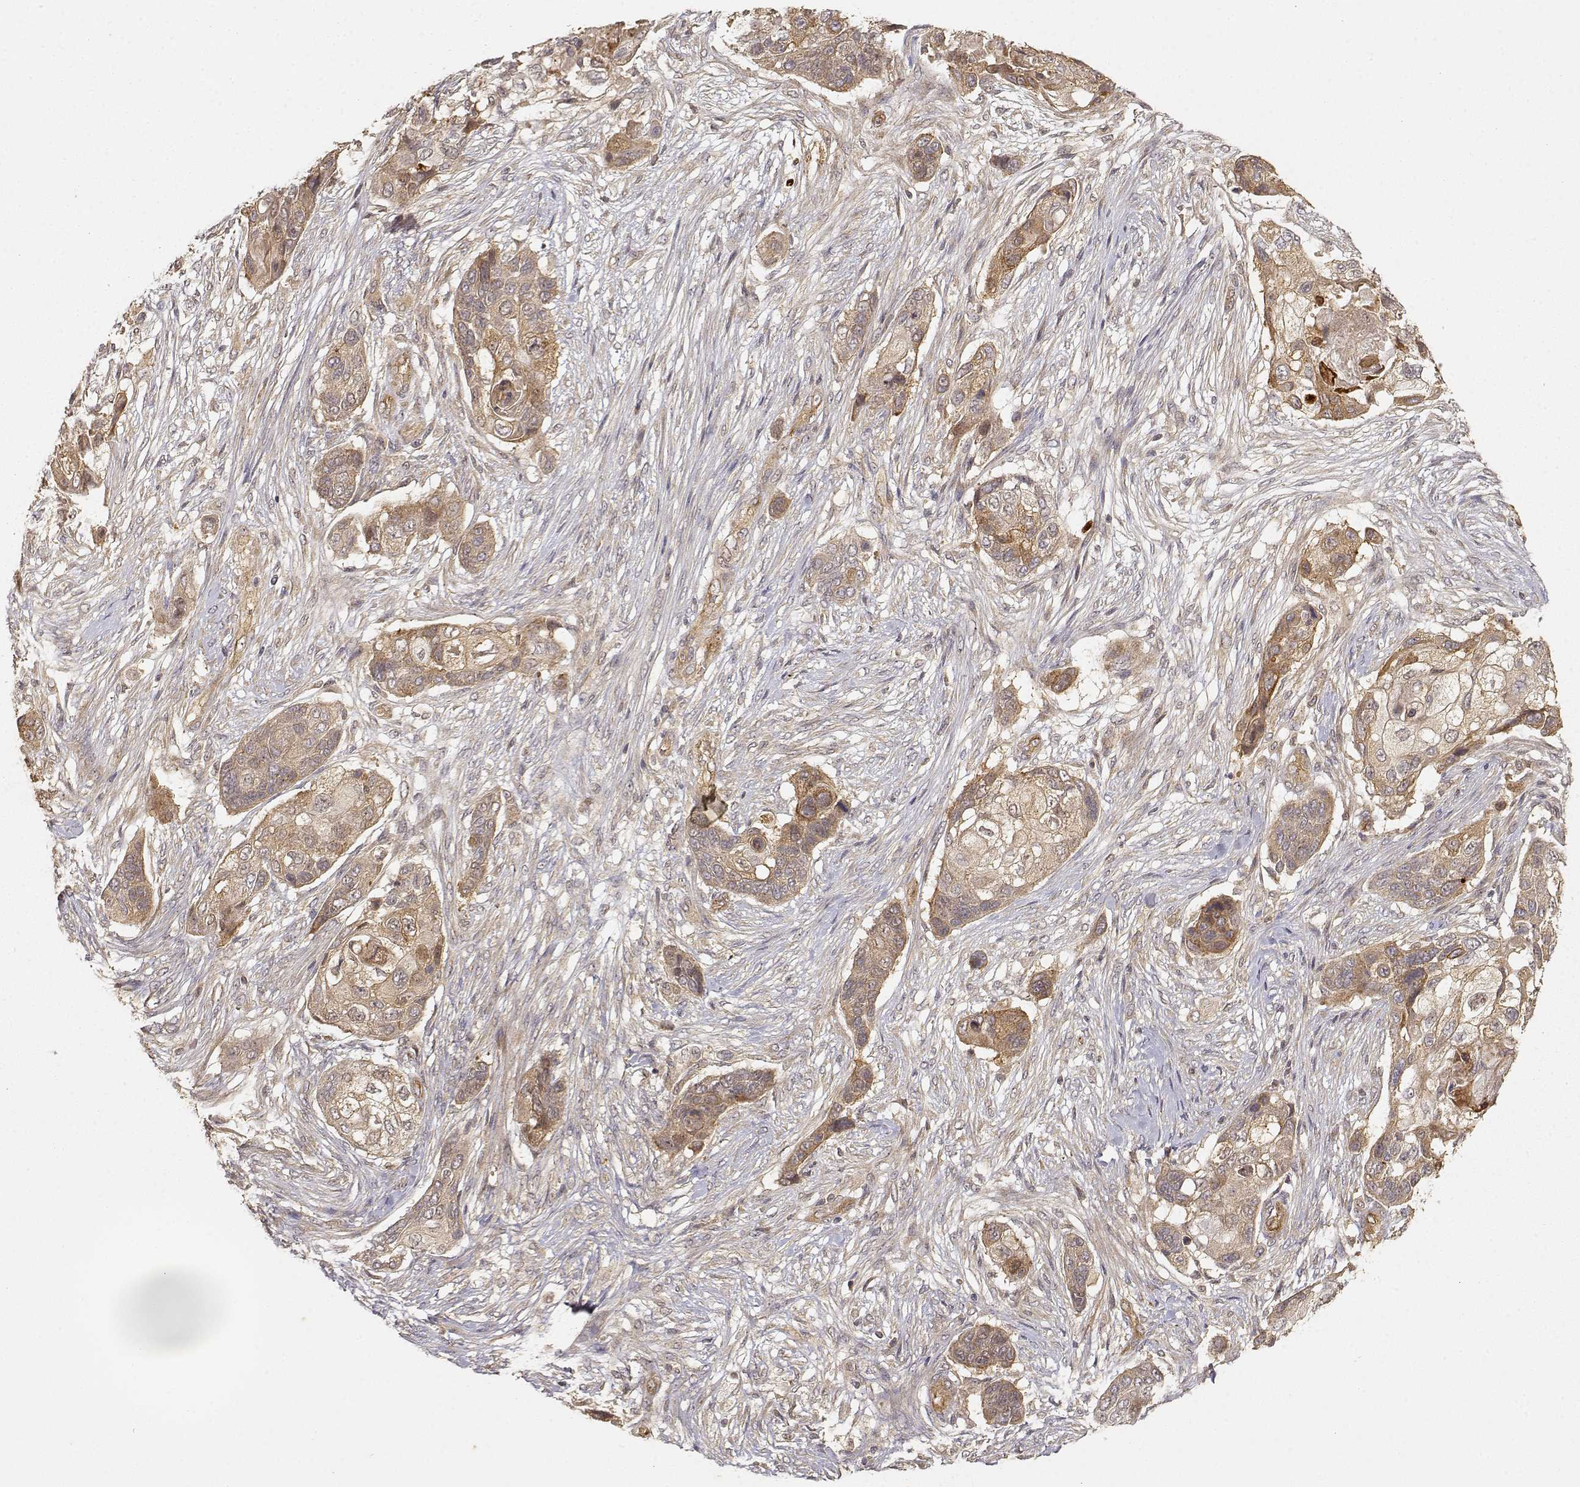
{"staining": {"intensity": "moderate", "quantity": ">75%", "location": "cytoplasmic/membranous"}, "tissue": "lung cancer", "cell_type": "Tumor cells", "image_type": "cancer", "snomed": [{"axis": "morphology", "description": "Squamous cell carcinoma, NOS"}, {"axis": "topography", "description": "Lung"}], "caption": "Immunohistochemical staining of human squamous cell carcinoma (lung) displays moderate cytoplasmic/membranous protein expression in approximately >75% of tumor cells. (Brightfield microscopy of DAB IHC at high magnification).", "gene": "CDK5RAP2", "patient": {"sex": "male", "age": 69}}